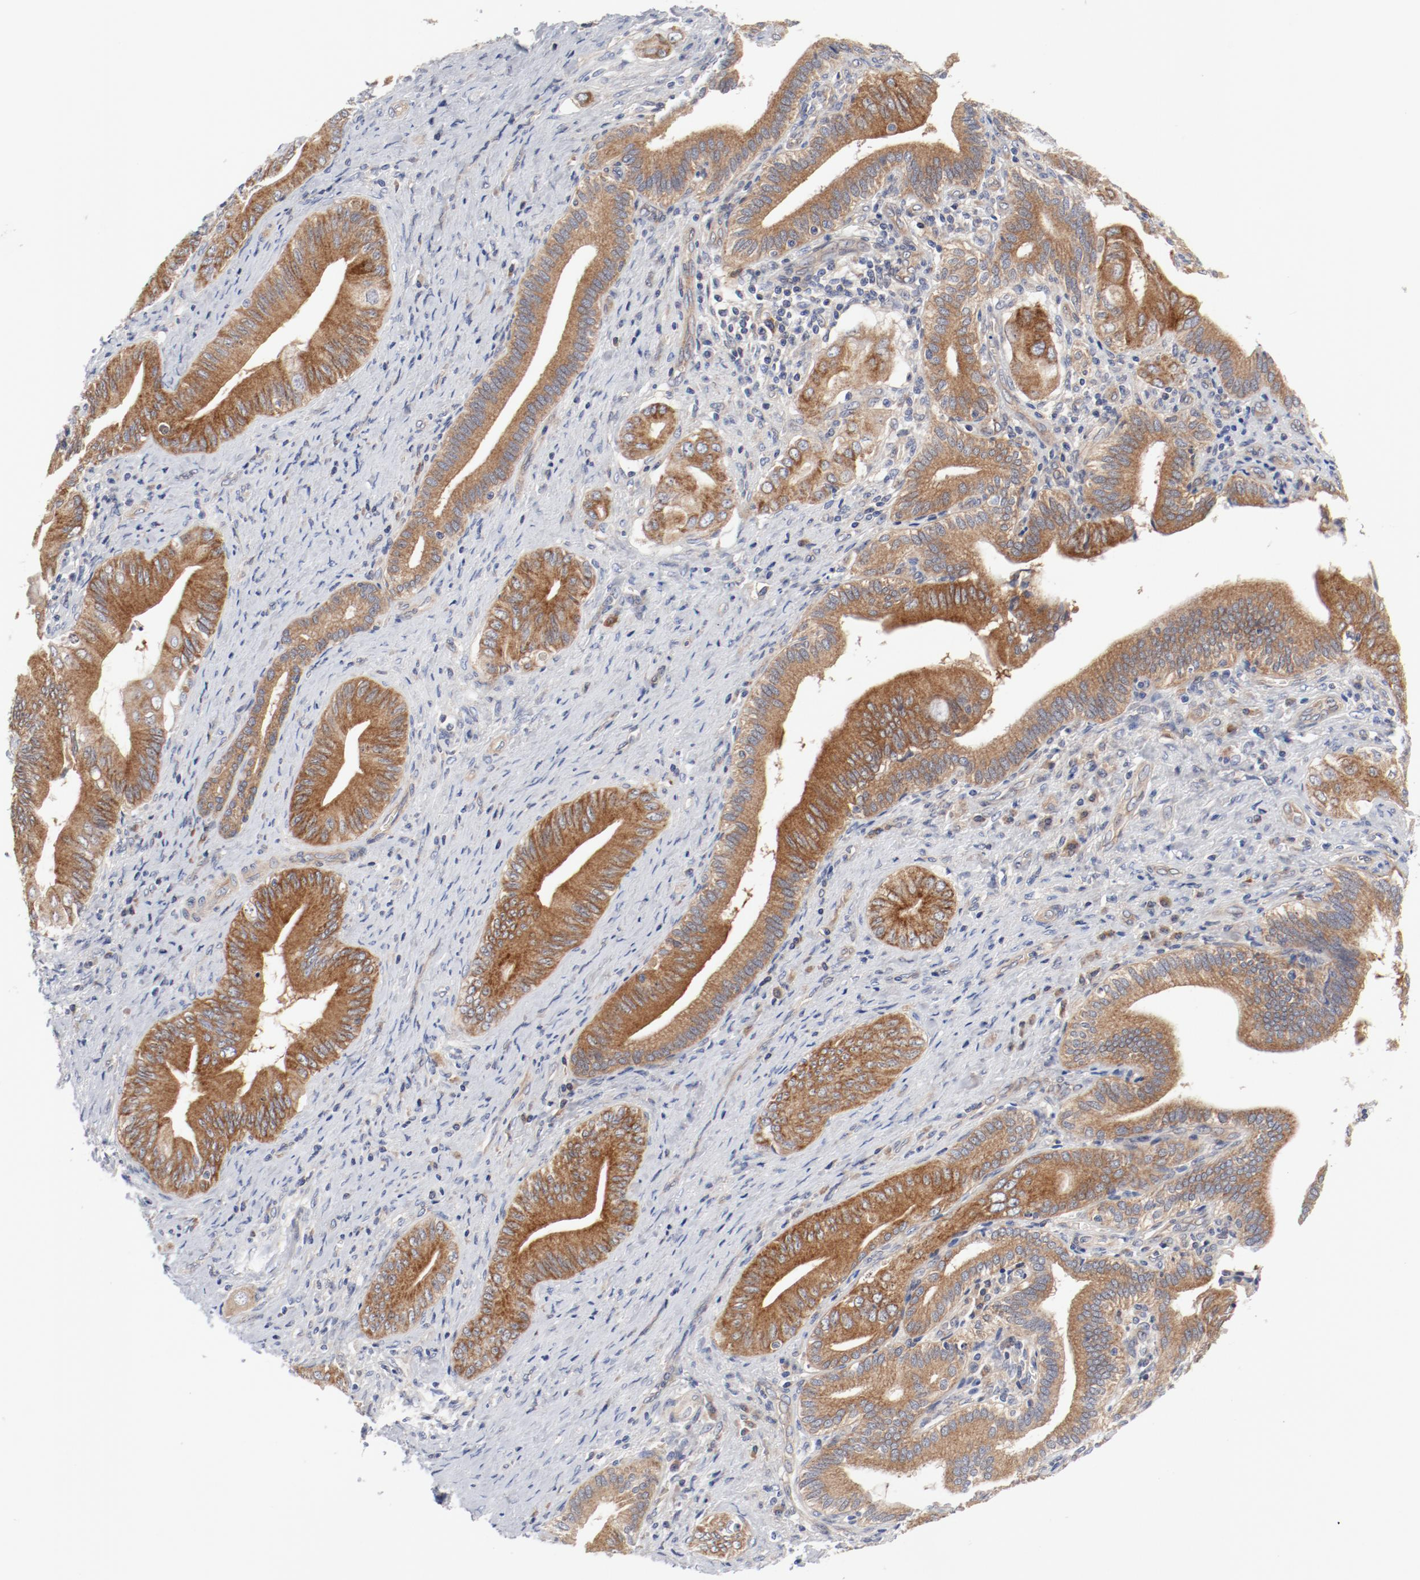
{"staining": {"intensity": "strong", "quantity": ">75%", "location": "cytoplasmic/membranous"}, "tissue": "liver cancer", "cell_type": "Tumor cells", "image_type": "cancer", "snomed": [{"axis": "morphology", "description": "Cholangiocarcinoma"}, {"axis": "topography", "description": "Liver"}], "caption": "There is high levels of strong cytoplasmic/membranous staining in tumor cells of liver cancer (cholangiocarcinoma), as demonstrated by immunohistochemical staining (brown color).", "gene": "BAD", "patient": {"sex": "male", "age": 58}}